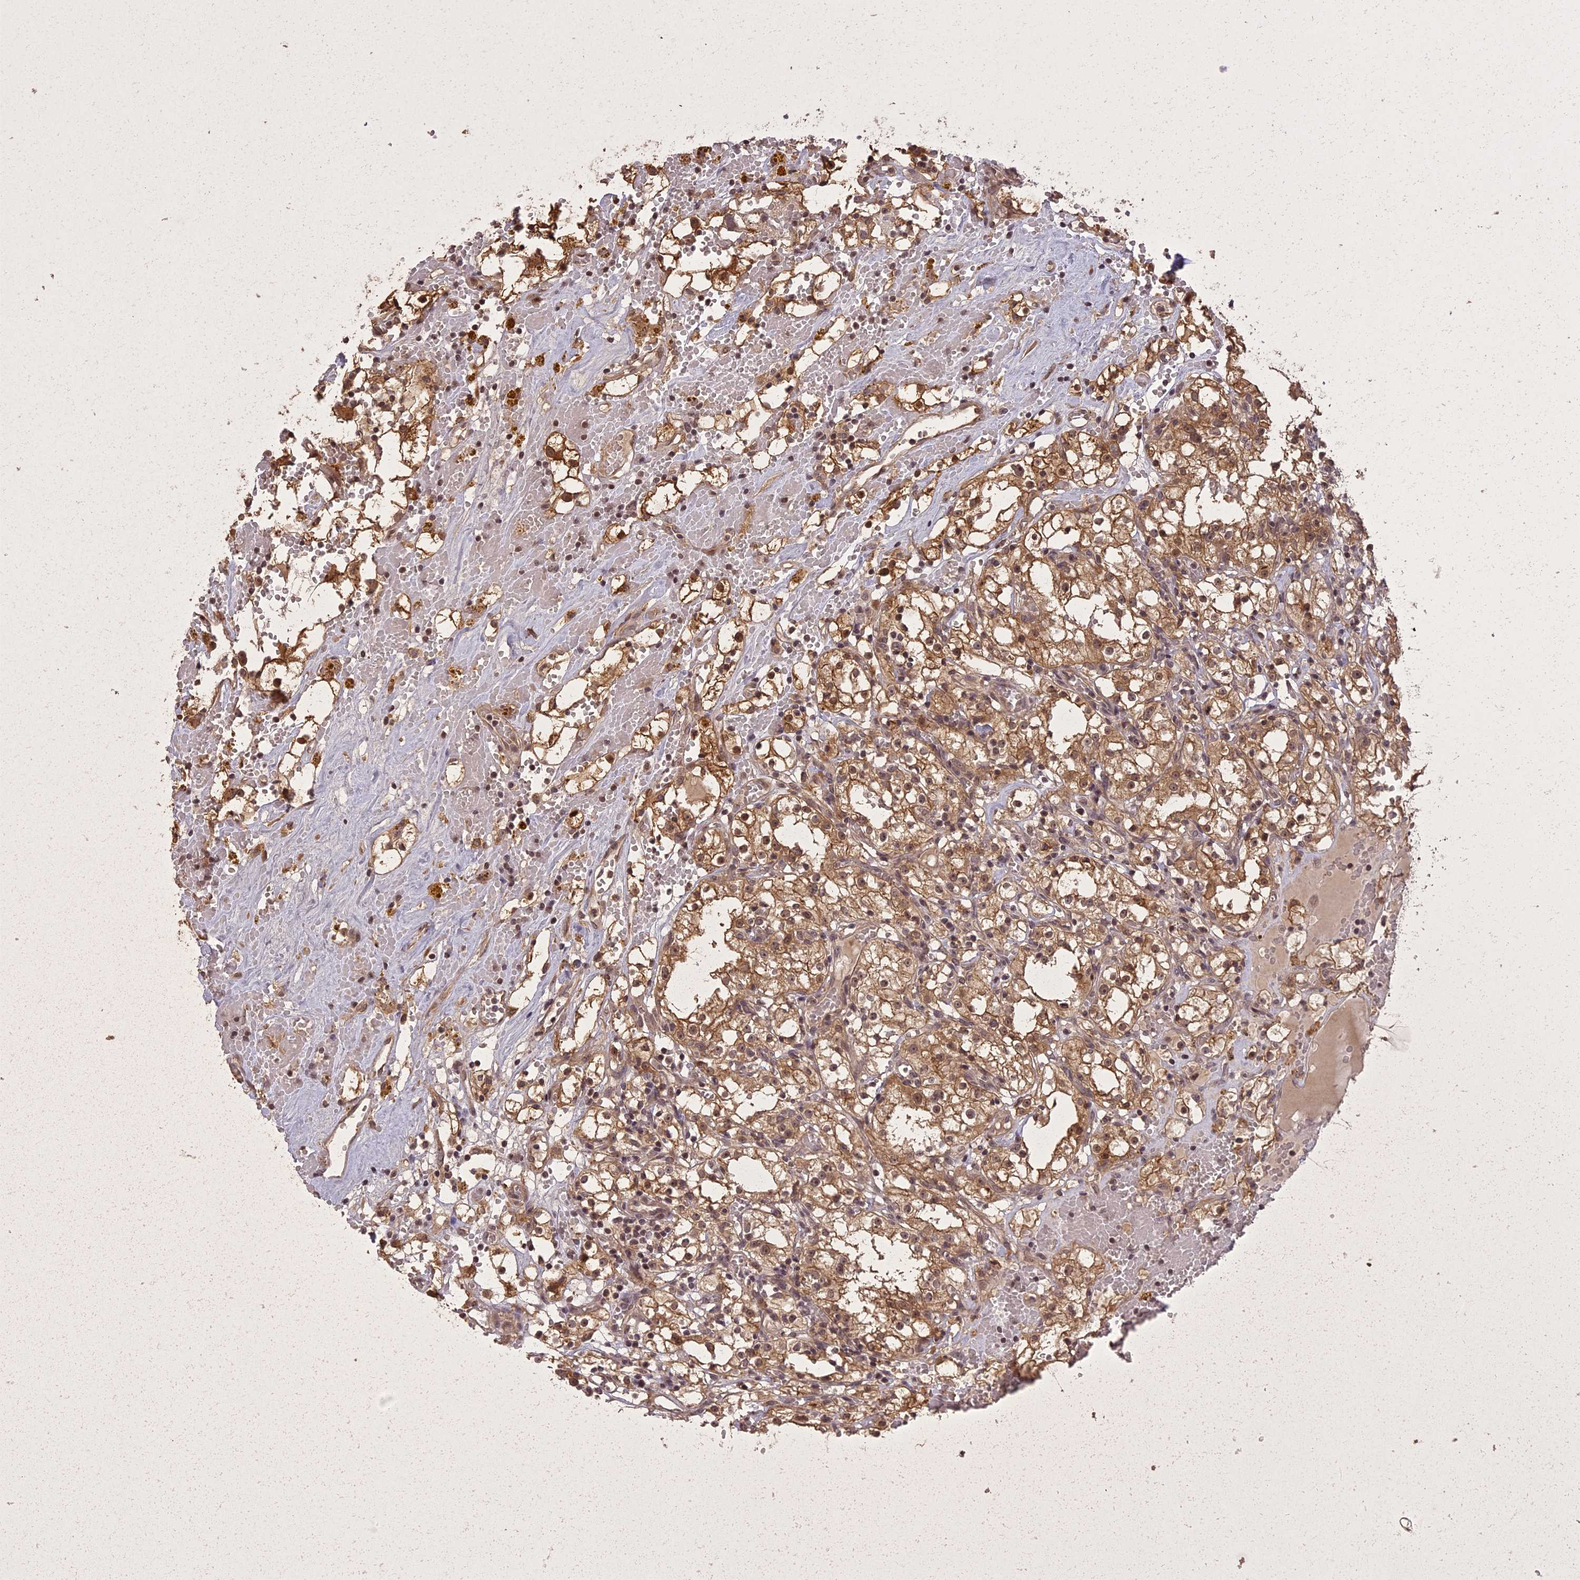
{"staining": {"intensity": "moderate", "quantity": ">75%", "location": "cytoplasmic/membranous,nuclear"}, "tissue": "renal cancer", "cell_type": "Tumor cells", "image_type": "cancer", "snomed": [{"axis": "morphology", "description": "Adenocarcinoma, NOS"}, {"axis": "topography", "description": "Kidney"}], "caption": "Tumor cells show medium levels of moderate cytoplasmic/membranous and nuclear expression in about >75% of cells in human renal adenocarcinoma. (DAB (3,3'-diaminobenzidine) IHC with brightfield microscopy, high magnification).", "gene": "ING5", "patient": {"sex": "male", "age": 56}}